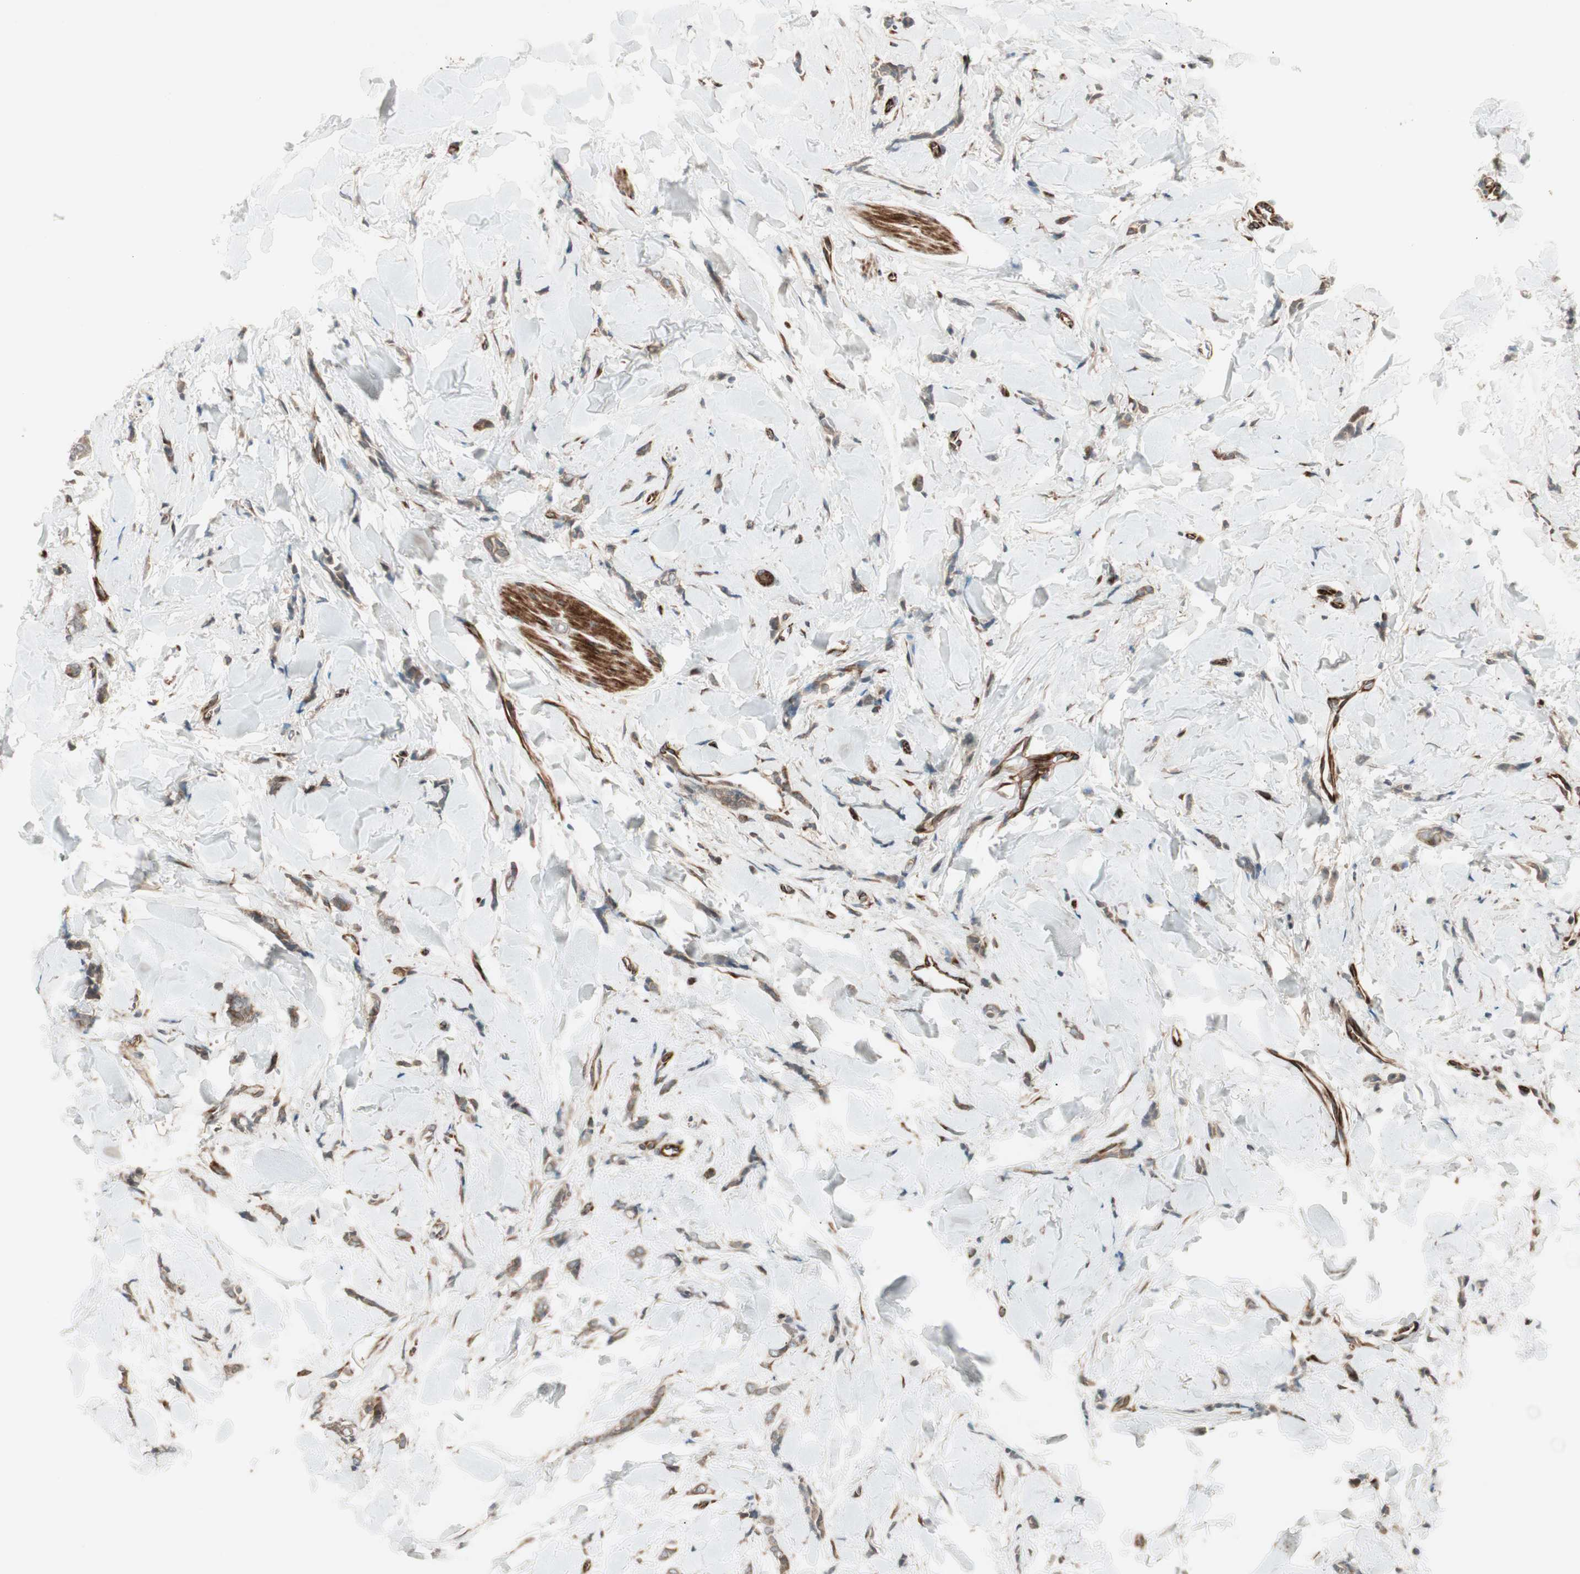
{"staining": {"intensity": "weak", "quantity": ">75%", "location": "cytoplasmic/membranous"}, "tissue": "breast cancer", "cell_type": "Tumor cells", "image_type": "cancer", "snomed": [{"axis": "morphology", "description": "Lobular carcinoma"}, {"axis": "topography", "description": "Skin"}, {"axis": "topography", "description": "Breast"}], "caption": "Human breast cancer (lobular carcinoma) stained with a protein marker exhibits weak staining in tumor cells.", "gene": "PPP2R5E", "patient": {"sex": "female", "age": 46}}